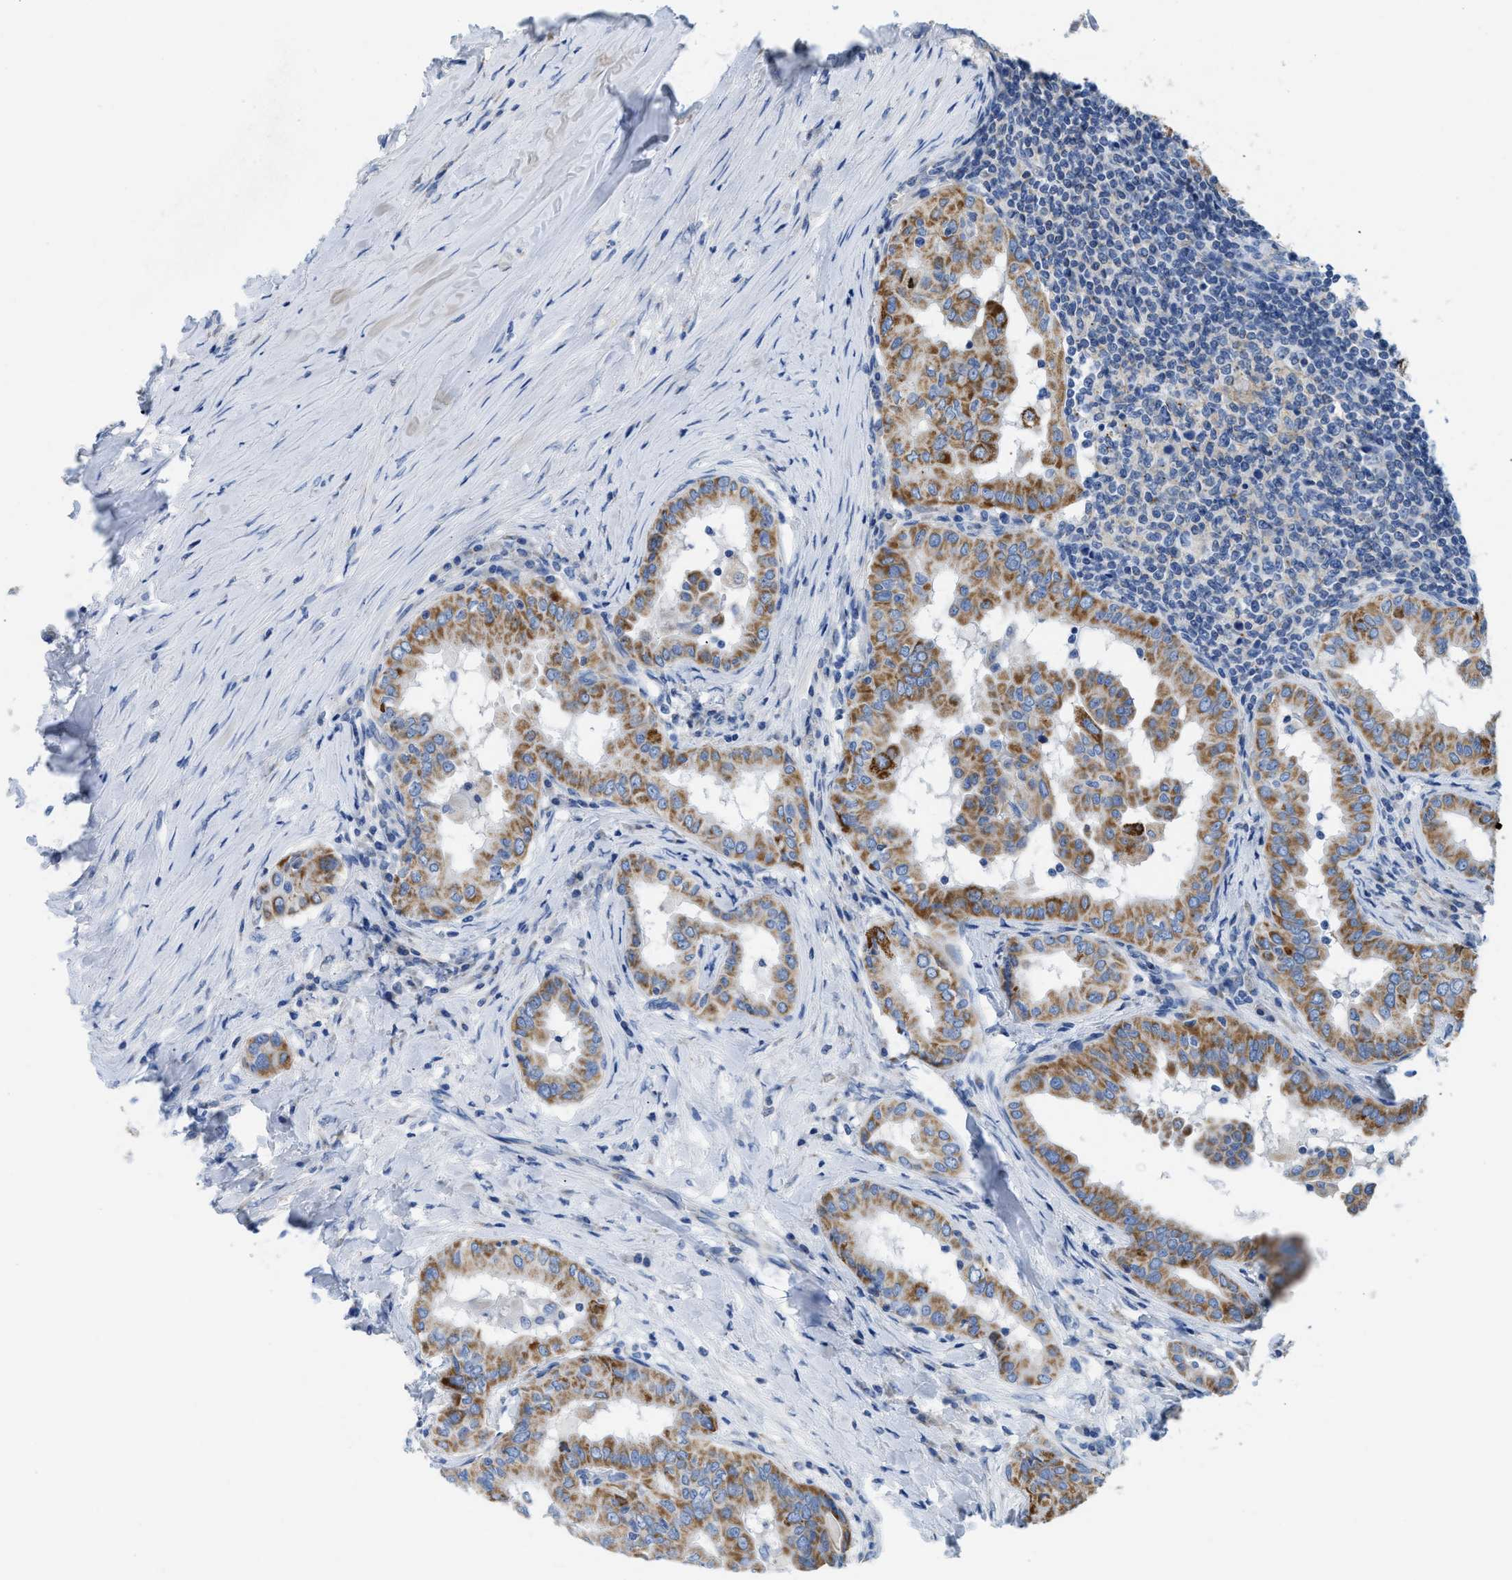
{"staining": {"intensity": "moderate", "quantity": ">75%", "location": "cytoplasmic/membranous"}, "tissue": "thyroid cancer", "cell_type": "Tumor cells", "image_type": "cancer", "snomed": [{"axis": "morphology", "description": "Papillary adenocarcinoma, NOS"}, {"axis": "topography", "description": "Thyroid gland"}], "caption": "Brown immunohistochemical staining in thyroid cancer demonstrates moderate cytoplasmic/membranous staining in about >75% of tumor cells. (DAB (3,3'-diaminobenzidine) = brown stain, brightfield microscopy at high magnification).", "gene": "SLC25A13", "patient": {"sex": "male", "age": 33}}